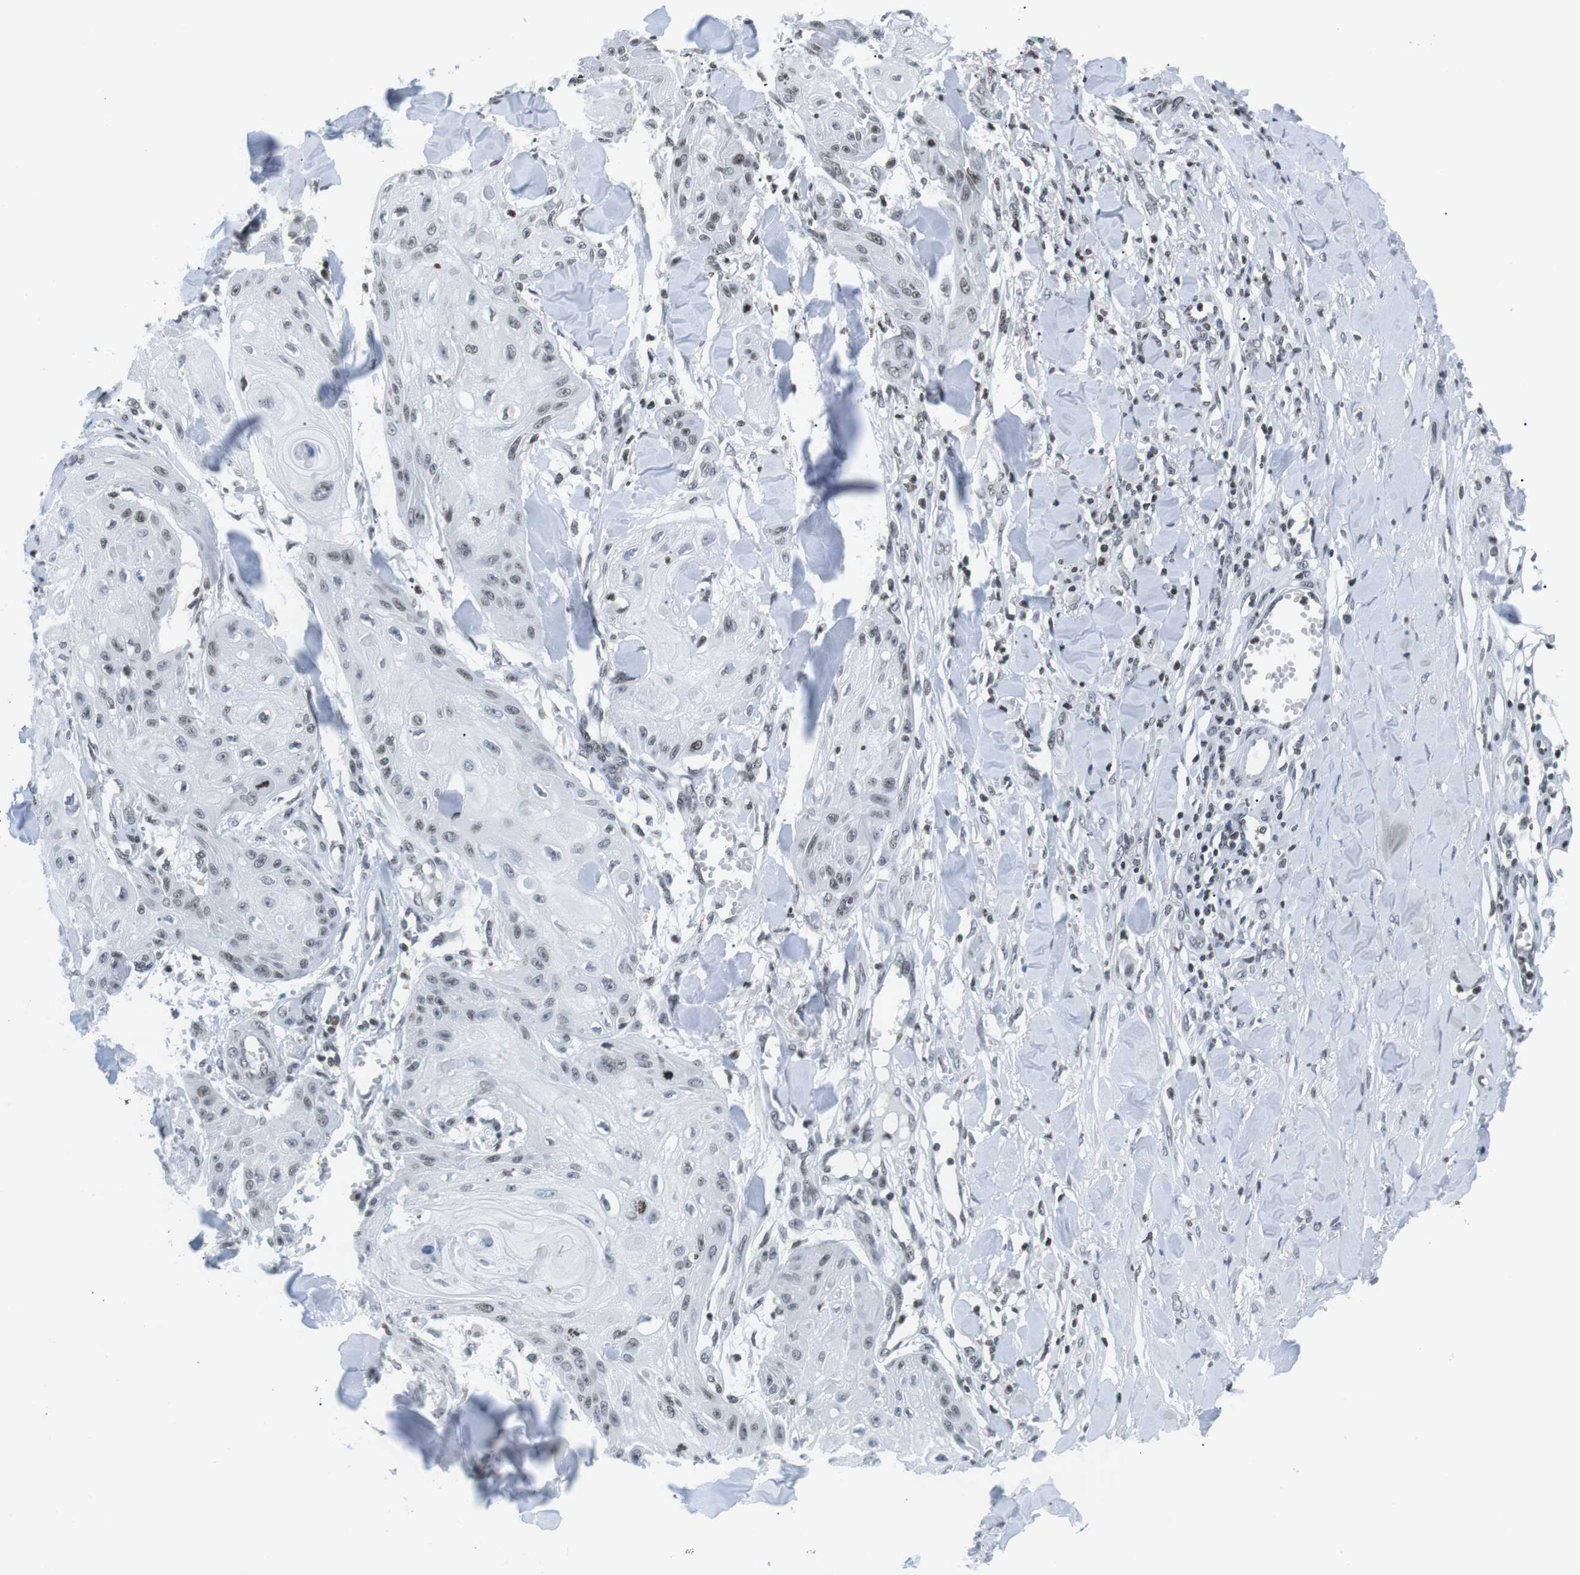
{"staining": {"intensity": "weak", "quantity": "25%-75%", "location": "nuclear"}, "tissue": "skin cancer", "cell_type": "Tumor cells", "image_type": "cancer", "snomed": [{"axis": "morphology", "description": "Squamous cell carcinoma, NOS"}, {"axis": "topography", "description": "Skin"}], "caption": "DAB immunohistochemical staining of human skin cancer (squamous cell carcinoma) demonstrates weak nuclear protein staining in about 25%-75% of tumor cells.", "gene": "E2F2", "patient": {"sex": "male", "age": 74}}